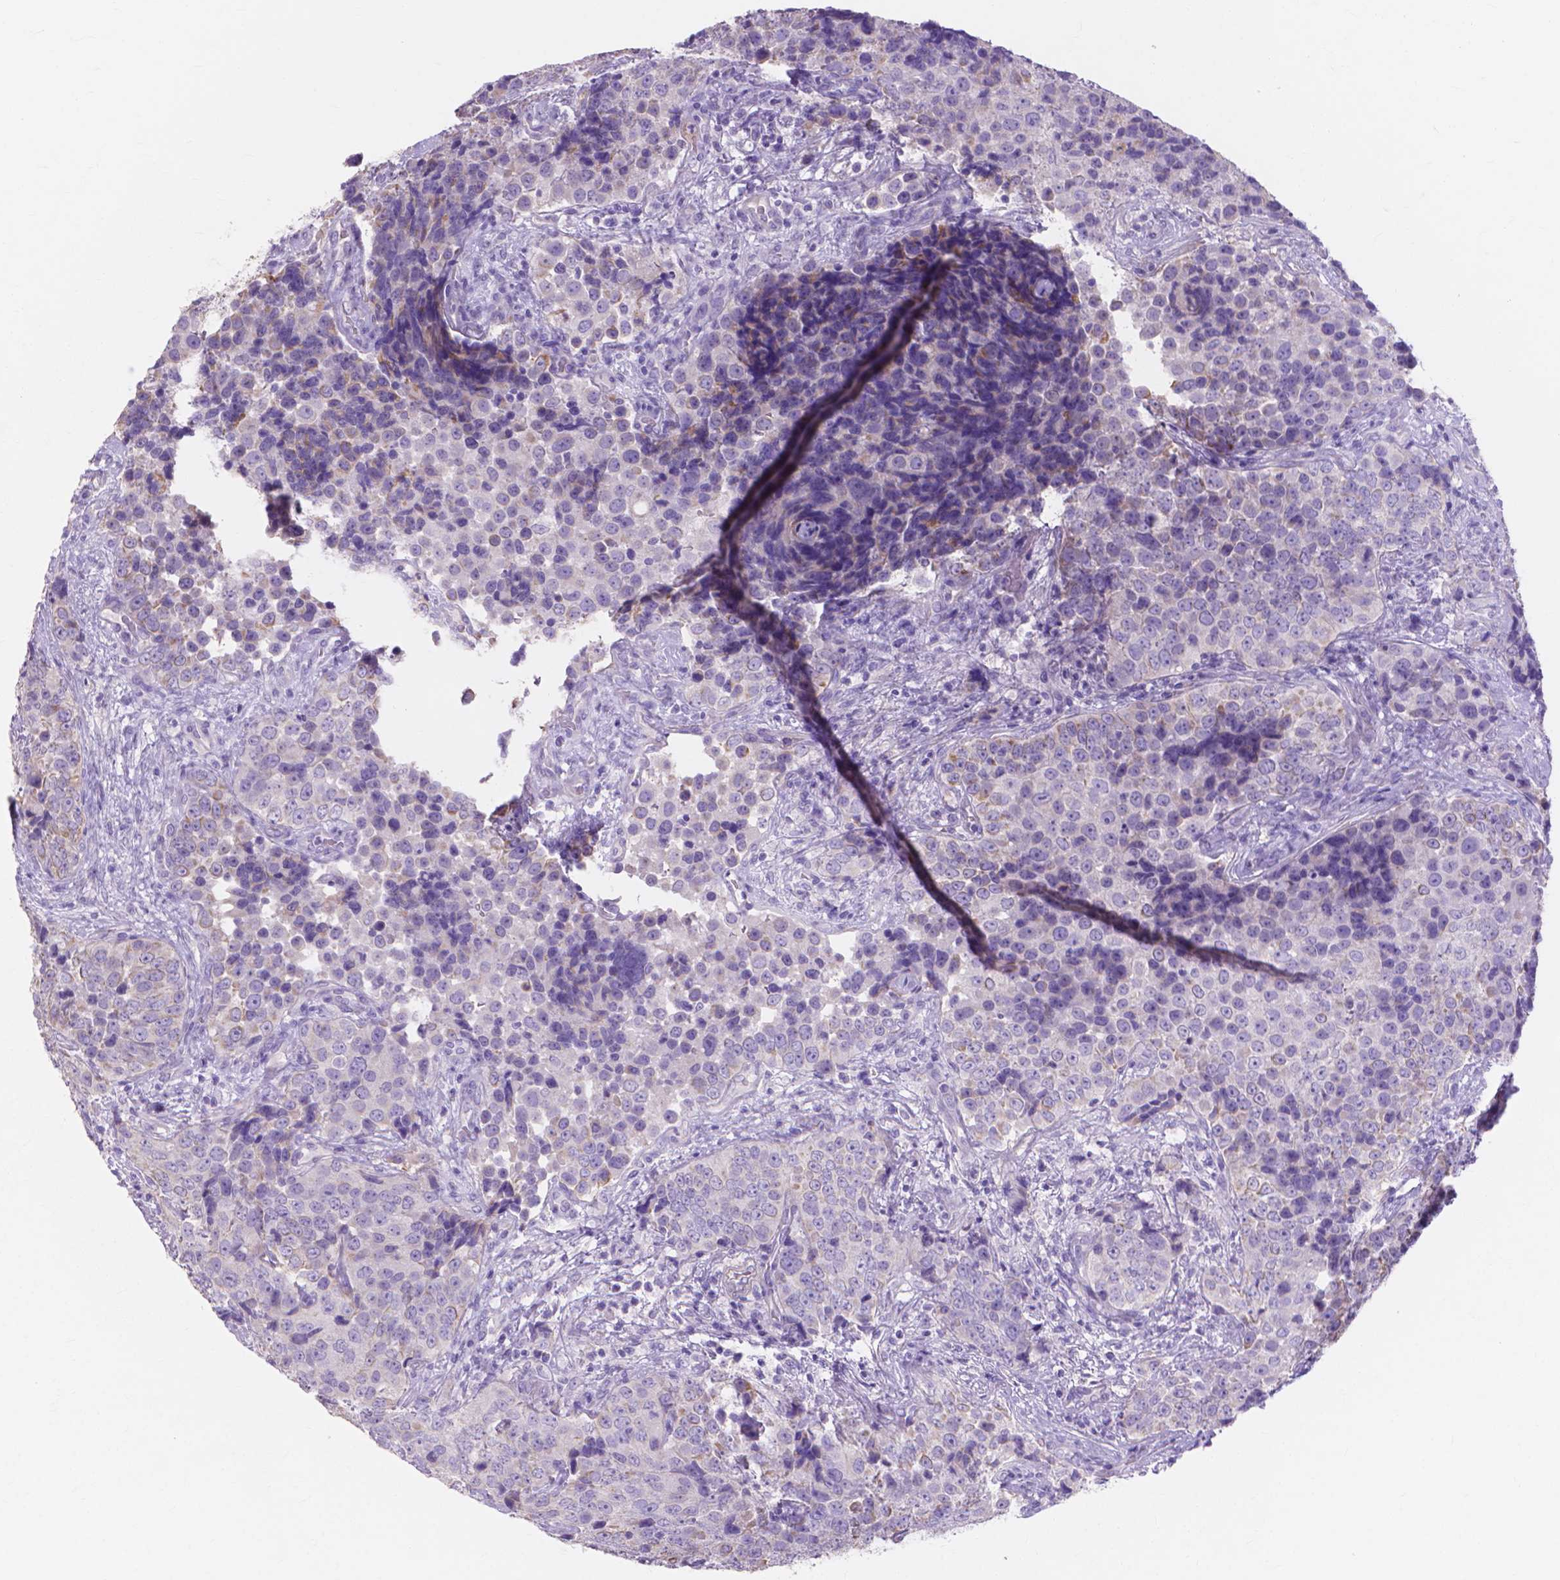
{"staining": {"intensity": "negative", "quantity": "none", "location": "none"}, "tissue": "urothelial cancer", "cell_type": "Tumor cells", "image_type": "cancer", "snomed": [{"axis": "morphology", "description": "Urothelial carcinoma, NOS"}, {"axis": "topography", "description": "Urinary bladder"}], "caption": "DAB (3,3'-diaminobenzidine) immunohistochemical staining of urothelial cancer displays no significant expression in tumor cells. (Brightfield microscopy of DAB (3,3'-diaminobenzidine) immunohistochemistry (IHC) at high magnification).", "gene": "MBLAC1", "patient": {"sex": "male", "age": 52}}